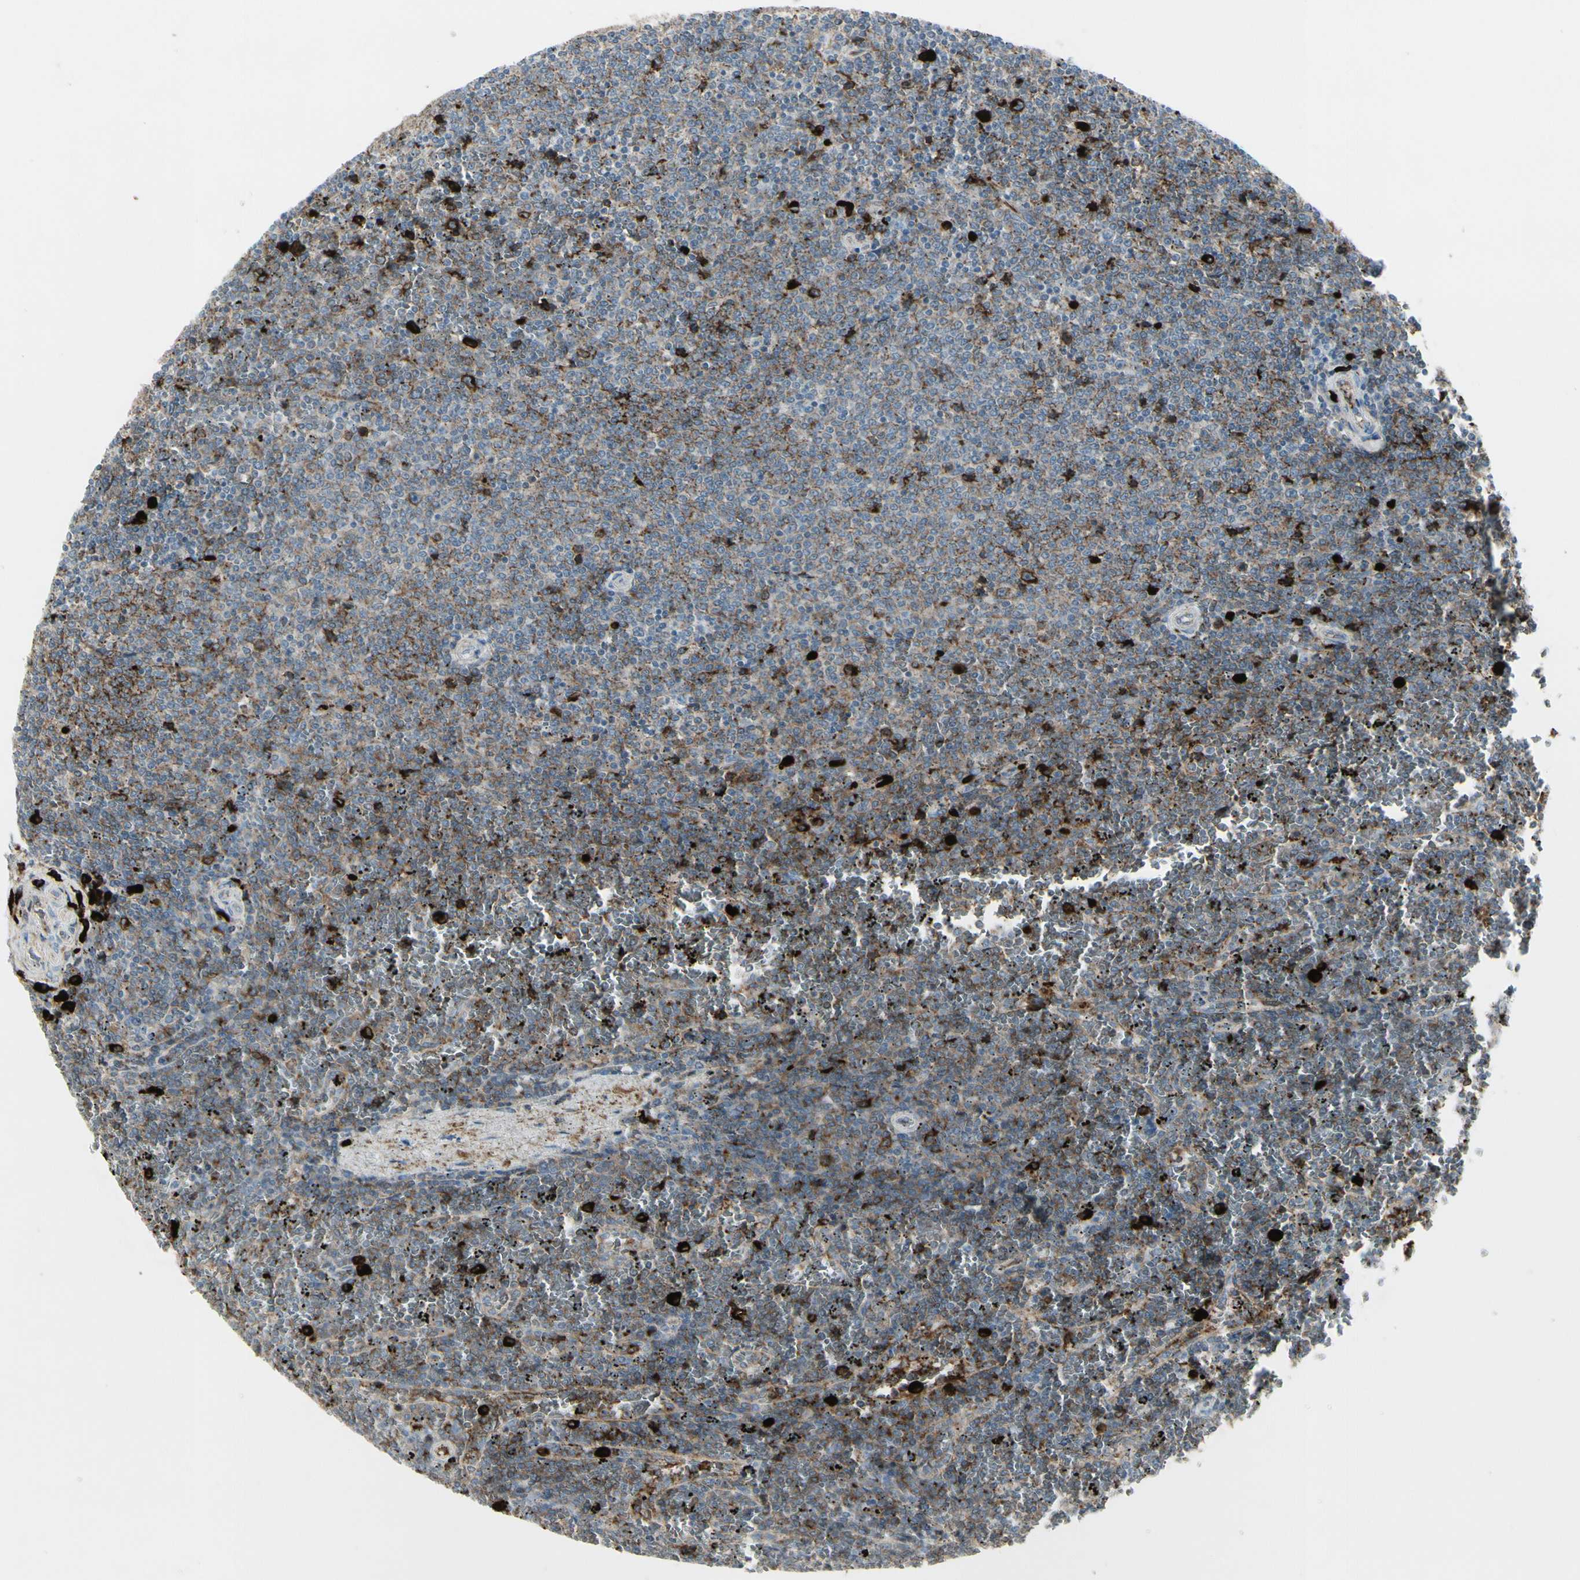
{"staining": {"intensity": "moderate", "quantity": "25%-75%", "location": "cytoplasmic/membranous"}, "tissue": "lymphoma", "cell_type": "Tumor cells", "image_type": "cancer", "snomed": [{"axis": "morphology", "description": "Malignant lymphoma, non-Hodgkin's type, Low grade"}, {"axis": "topography", "description": "Spleen"}], "caption": "A brown stain shows moderate cytoplasmic/membranous positivity of a protein in low-grade malignant lymphoma, non-Hodgkin's type tumor cells.", "gene": "IGHM", "patient": {"sex": "female", "age": 77}}